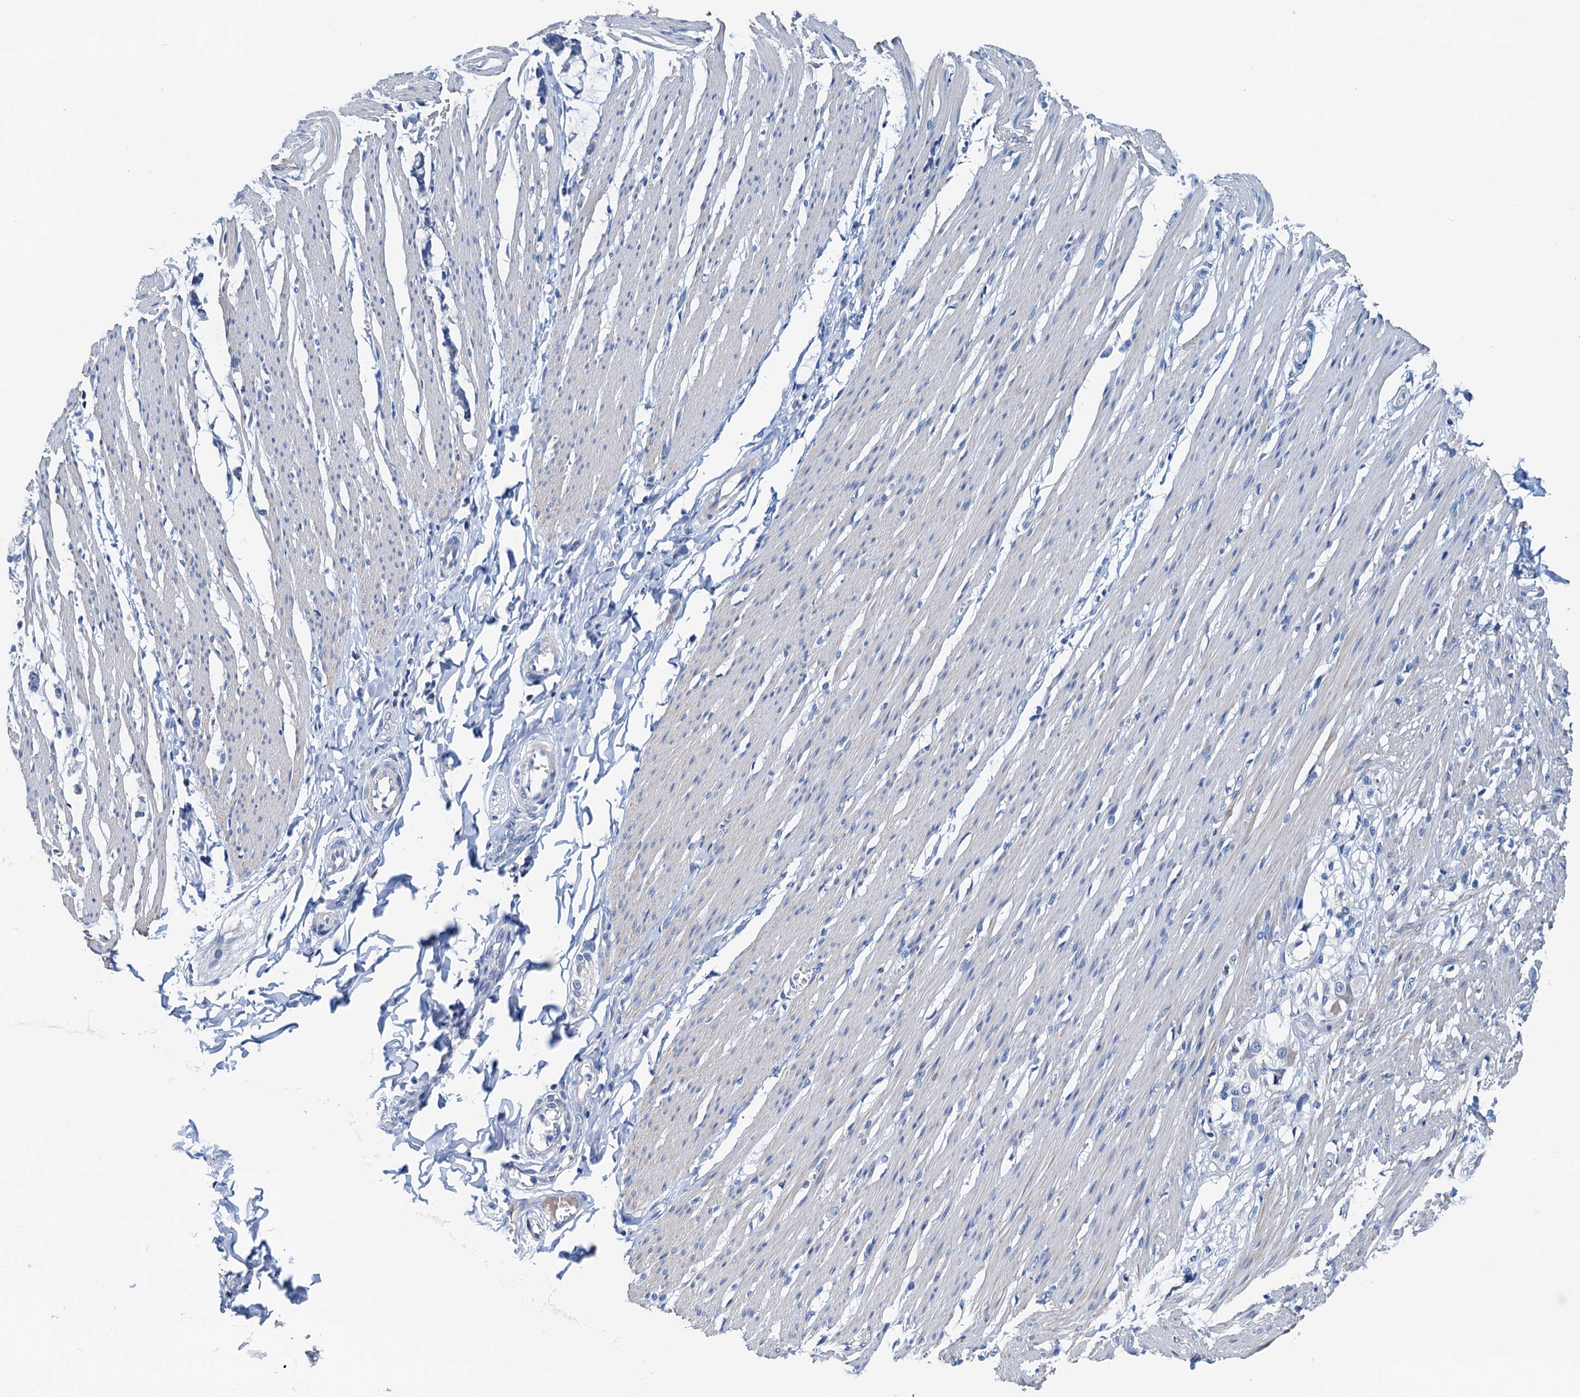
{"staining": {"intensity": "weak", "quantity": "<25%", "location": "cytoplasmic/membranous"}, "tissue": "smooth muscle", "cell_type": "Smooth muscle cells", "image_type": "normal", "snomed": [{"axis": "morphology", "description": "Normal tissue, NOS"}, {"axis": "morphology", "description": "Adenocarcinoma, NOS"}, {"axis": "topography", "description": "Colon"}, {"axis": "topography", "description": "Peripheral nerve tissue"}], "caption": "High magnification brightfield microscopy of benign smooth muscle stained with DAB (3,3'-diaminobenzidine) (brown) and counterstained with hematoxylin (blue): smooth muscle cells show no significant staining. Brightfield microscopy of immunohistochemistry stained with DAB (3,3'-diaminobenzidine) (brown) and hematoxylin (blue), captured at high magnification.", "gene": "KNDC1", "patient": {"sex": "male", "age": 14}}